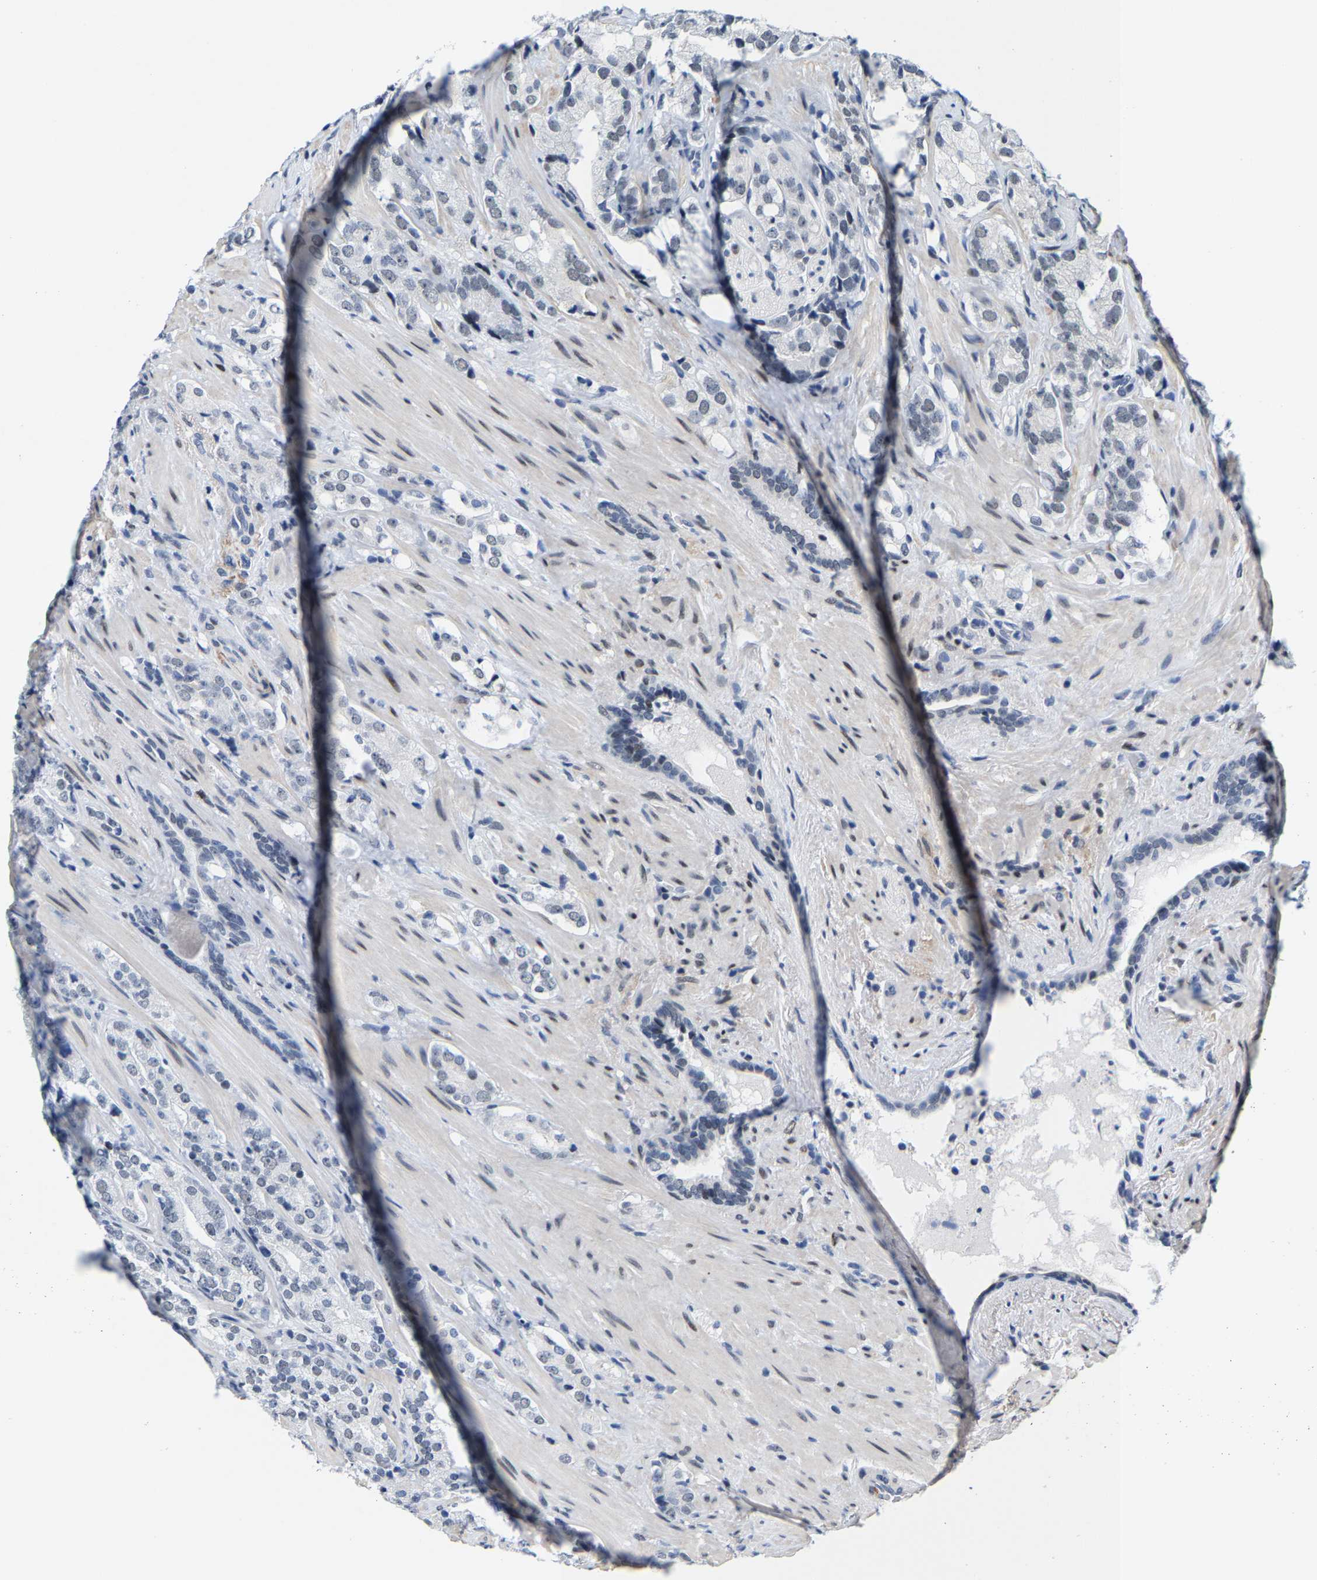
{"staining": {"intensity": "negative", "quantity": "none", "location": "none"}, "tissue": "prostate cancer", "cell_type": "Tumor cells", "image_type": "cancer", "snomed": [{"axis": "morphology", "description": "Adenocarcinoma, High grade"}, {"axis": "topography", "description": "Prostate"}], "caption": "This is an immunohistochemistry image of prostate high-grade adenocarcinoma. There is no staining in tumor cells.", "gene": "SETD1B", "patient": {"sex": "male", "age": 71}}